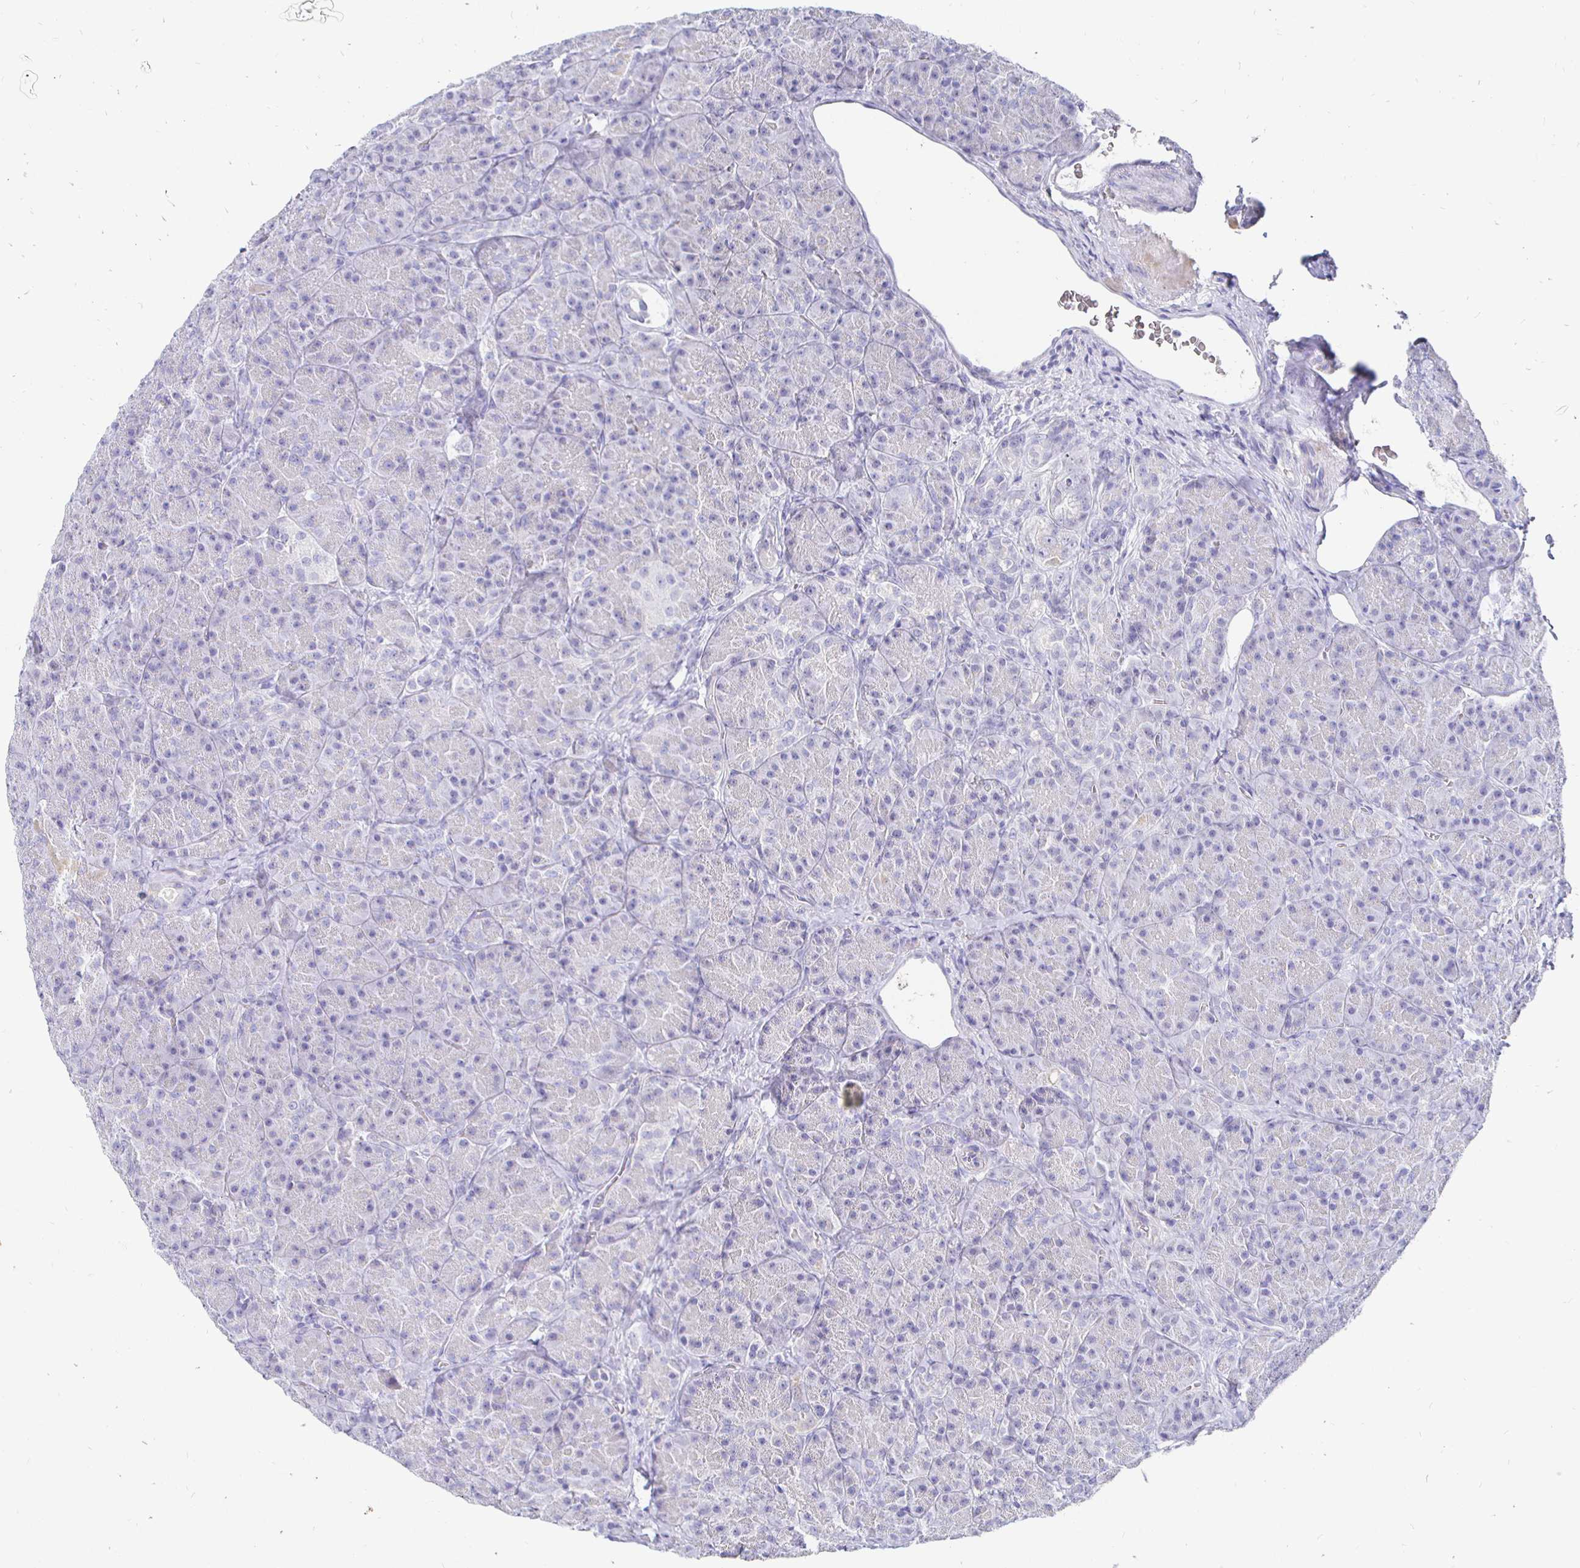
{"staining": {"intensity": "negative", "quantity": "none", "location": "none"}, "tissue": "pancreas", "cell_type": "Exocrine glandular cells", "image_type": "normal", "snomed": [{"axis": "morphology", "description": "Normal tissue, NOS"}, {"axis": "topography", "description": "Pancreas"}], "caption": "The histopathology image reveals no staining of exocrine glandular cells in normal pancreas.", "gene": "CR2", "patient": {"sex": "male", "age": 57}}